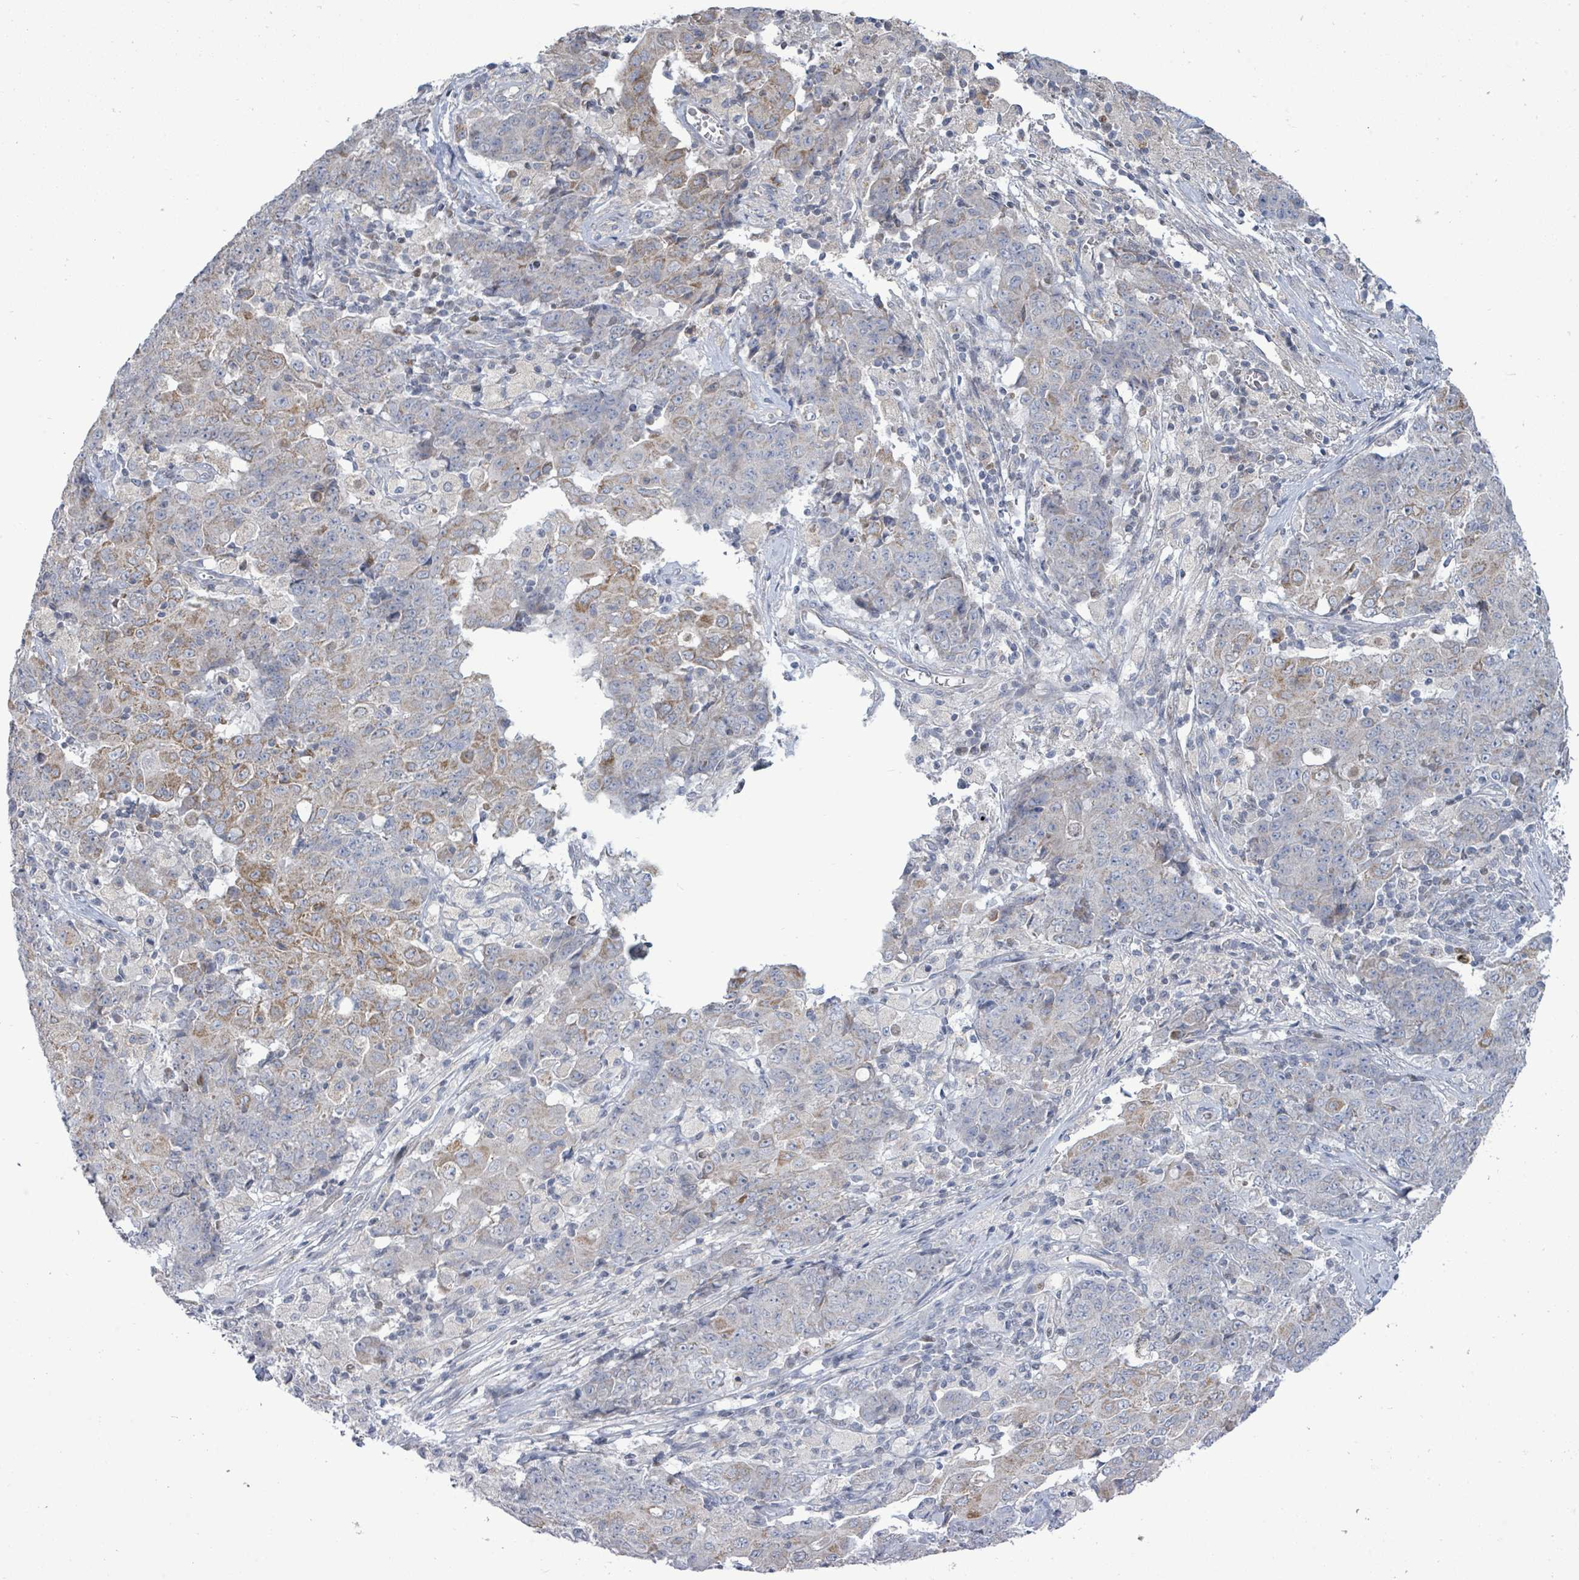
{"staining": {"intensity": "moderate", "quantity": "25%-75%", "location": "cytoplasmic/membranous"}, "tissue": "ovarian cancer", "cell_type": "Tumor cells", "image_type": "cancer", "snomed": [{"axis": "morphology", "description": "Carcinoma, endometroid"}, {"axis": "topography", "description": "Ovary"}], "caption": "Human ovarian cancer (endometroid carcinoma) stained for a protein (brown) exhibits moderate cytoplasmic/membranous positive expression in about 25%-75% of tumor cells.", "gene": "ZFPM1", "patient": {"sex": "female", "age": 42}}